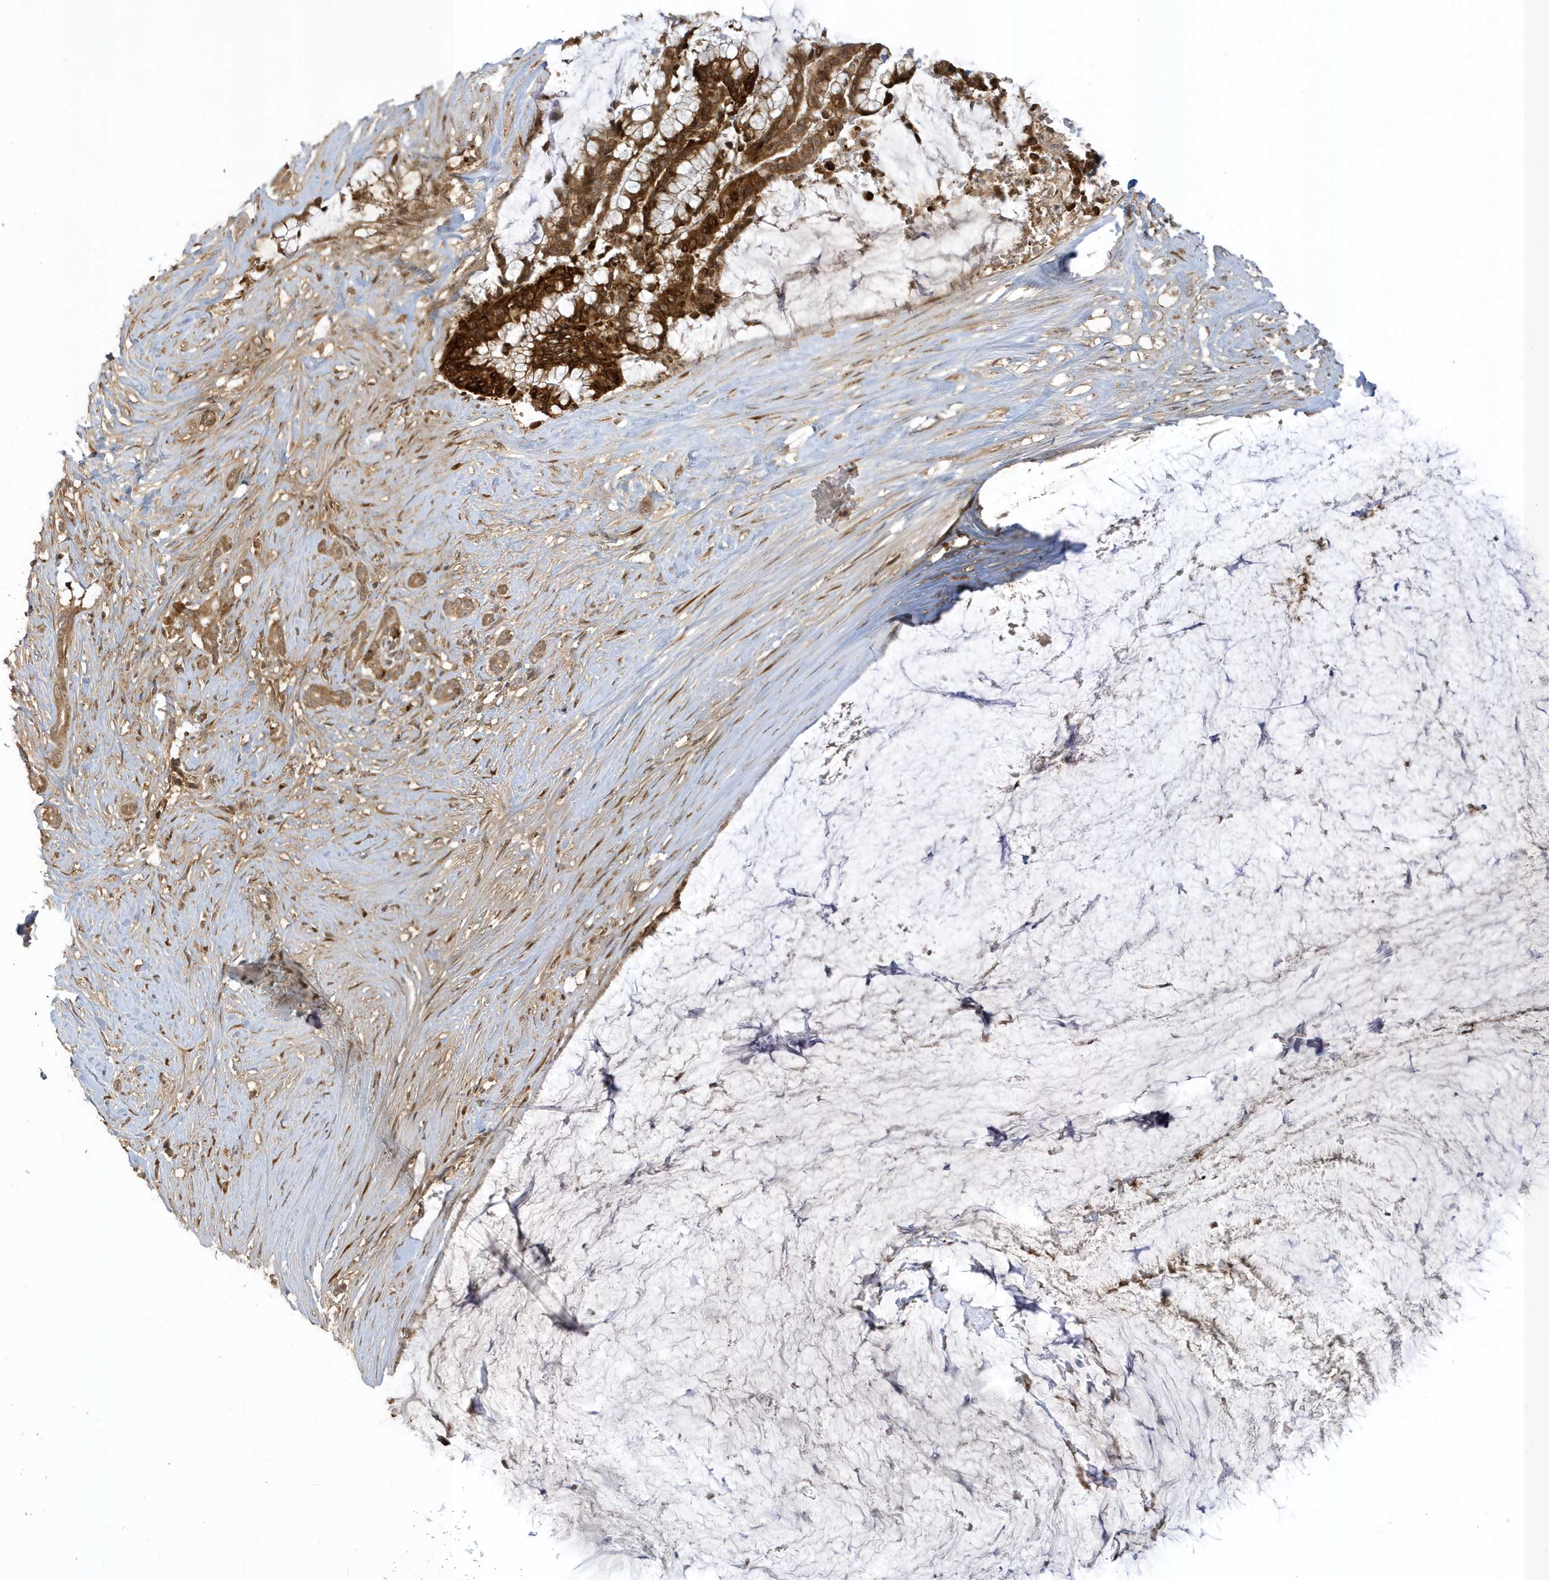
{"staining": {"intensity": "strong", "quantity": ">75%", "location": "cytoplasmic/membranous,nuclear"}, "tissue": "pancreatic cancer", "cell_type": "Tumor cells", "image_type": "cancer", "snomed": [{"axis": "morphology", "description": "Adenocarcinoma, NOS"}, {"axis": "topography", "description": "Pancreas"}], "caption": "Immunohistochemistry (IHC) (DAB (3,3'-diaminobenzidine)) staining of pancreatic adenocarcinoma displays strong cytoplasmic/membranous and nuclear protein expression in about >75% of tumor cells.", "gene": "ECM2", "patient": {"sex": "male", "age": 41}}